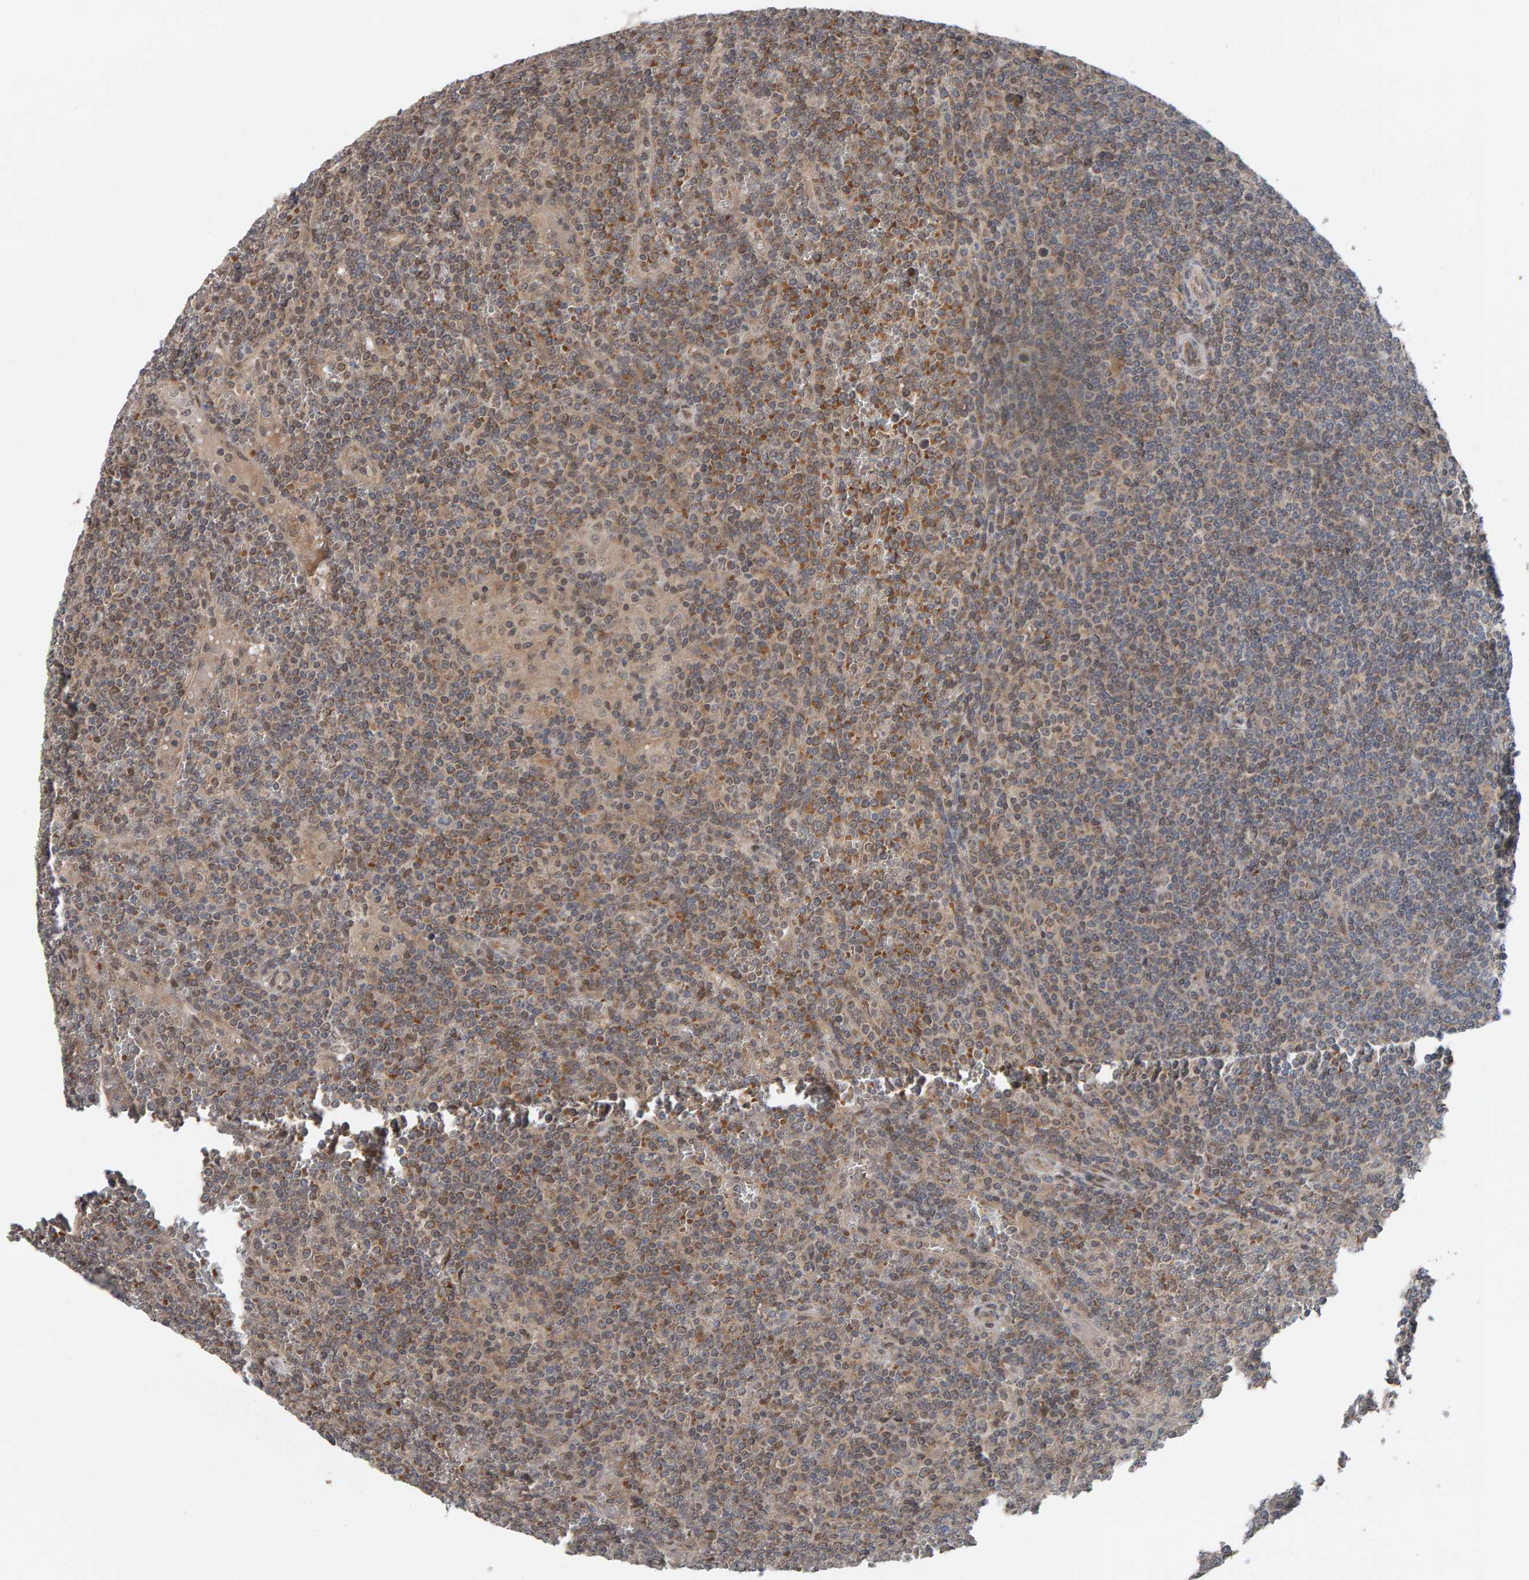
{"staining": {"intensity": "negative", "quantity": "none", "location": "none"}, "tissue": "lymphoma", "cell_type": "Tumor cells", "image_type": "cancer", "snomed": [{"axis": "morphology", "description": "Malignant lymphoma, non-Hodgkin's type, Low grade"}, {"axis": "topography", "description": "Spleen"}], "caption": "The image exhibits no staining of tumor cells in low-grade malignant lymphoma, non-Hodgkin's type.", "gene": "COASY", "patient": {"sex": "female", "age": 19}}